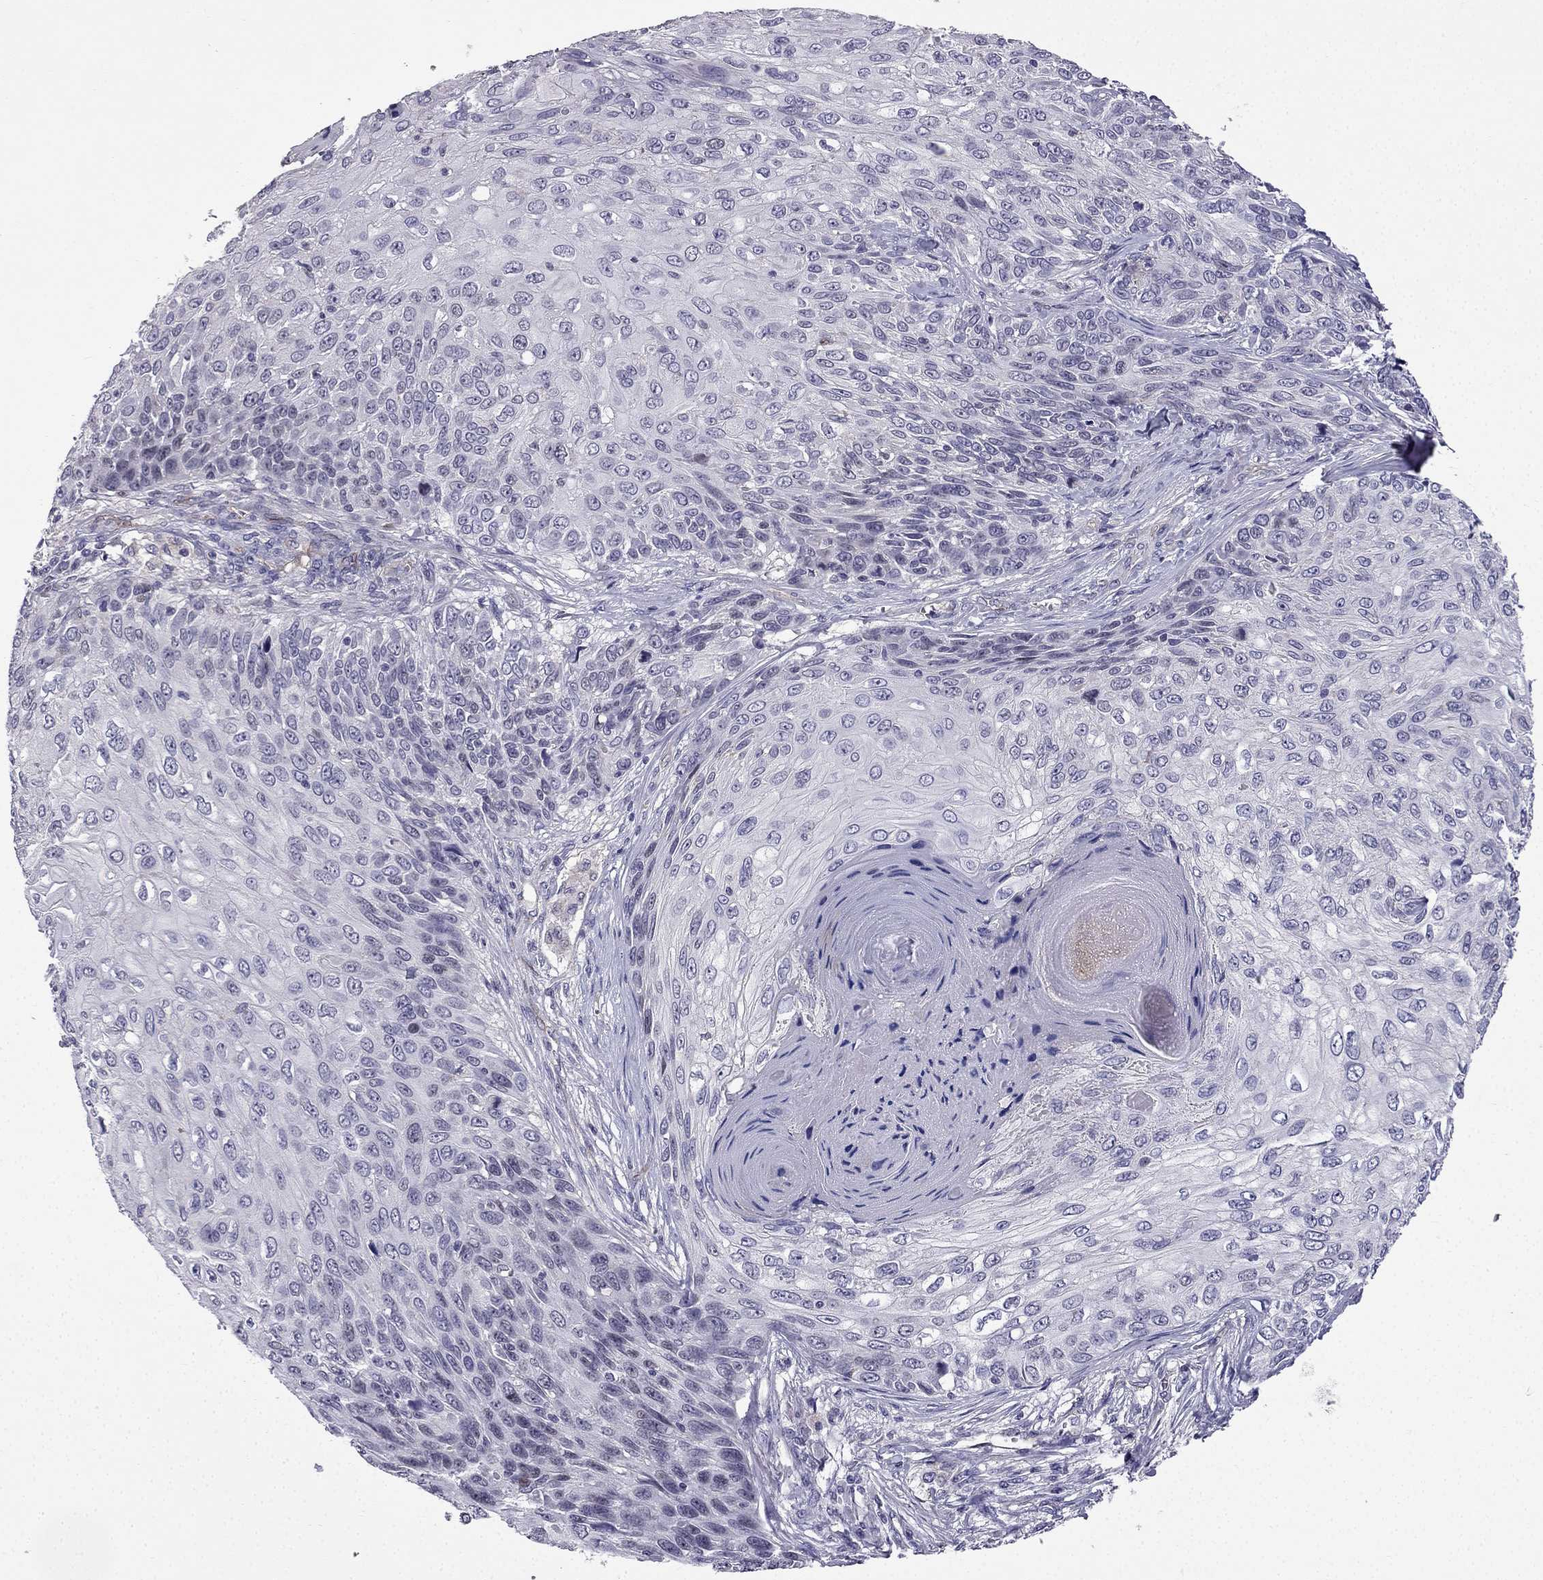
{"staining": {"intensity": "negative", "quantity": "none", "location": "none"}, "tissue": "skin cancer", "cell_type": "Tumor cells", "image_type": "cancer", "snomed": [{"axis": "morphology", "description": "Squamous cell carcinoma, NOS"}, {"axis": "topography", "description": "Skin"}], "caption": "The photomicrograph reveals no significant staining in tumor cells of squamous cell carcinoma (skin).", "gene": "SLC6A2", "patient": {"sex": "male", "age": 92}}